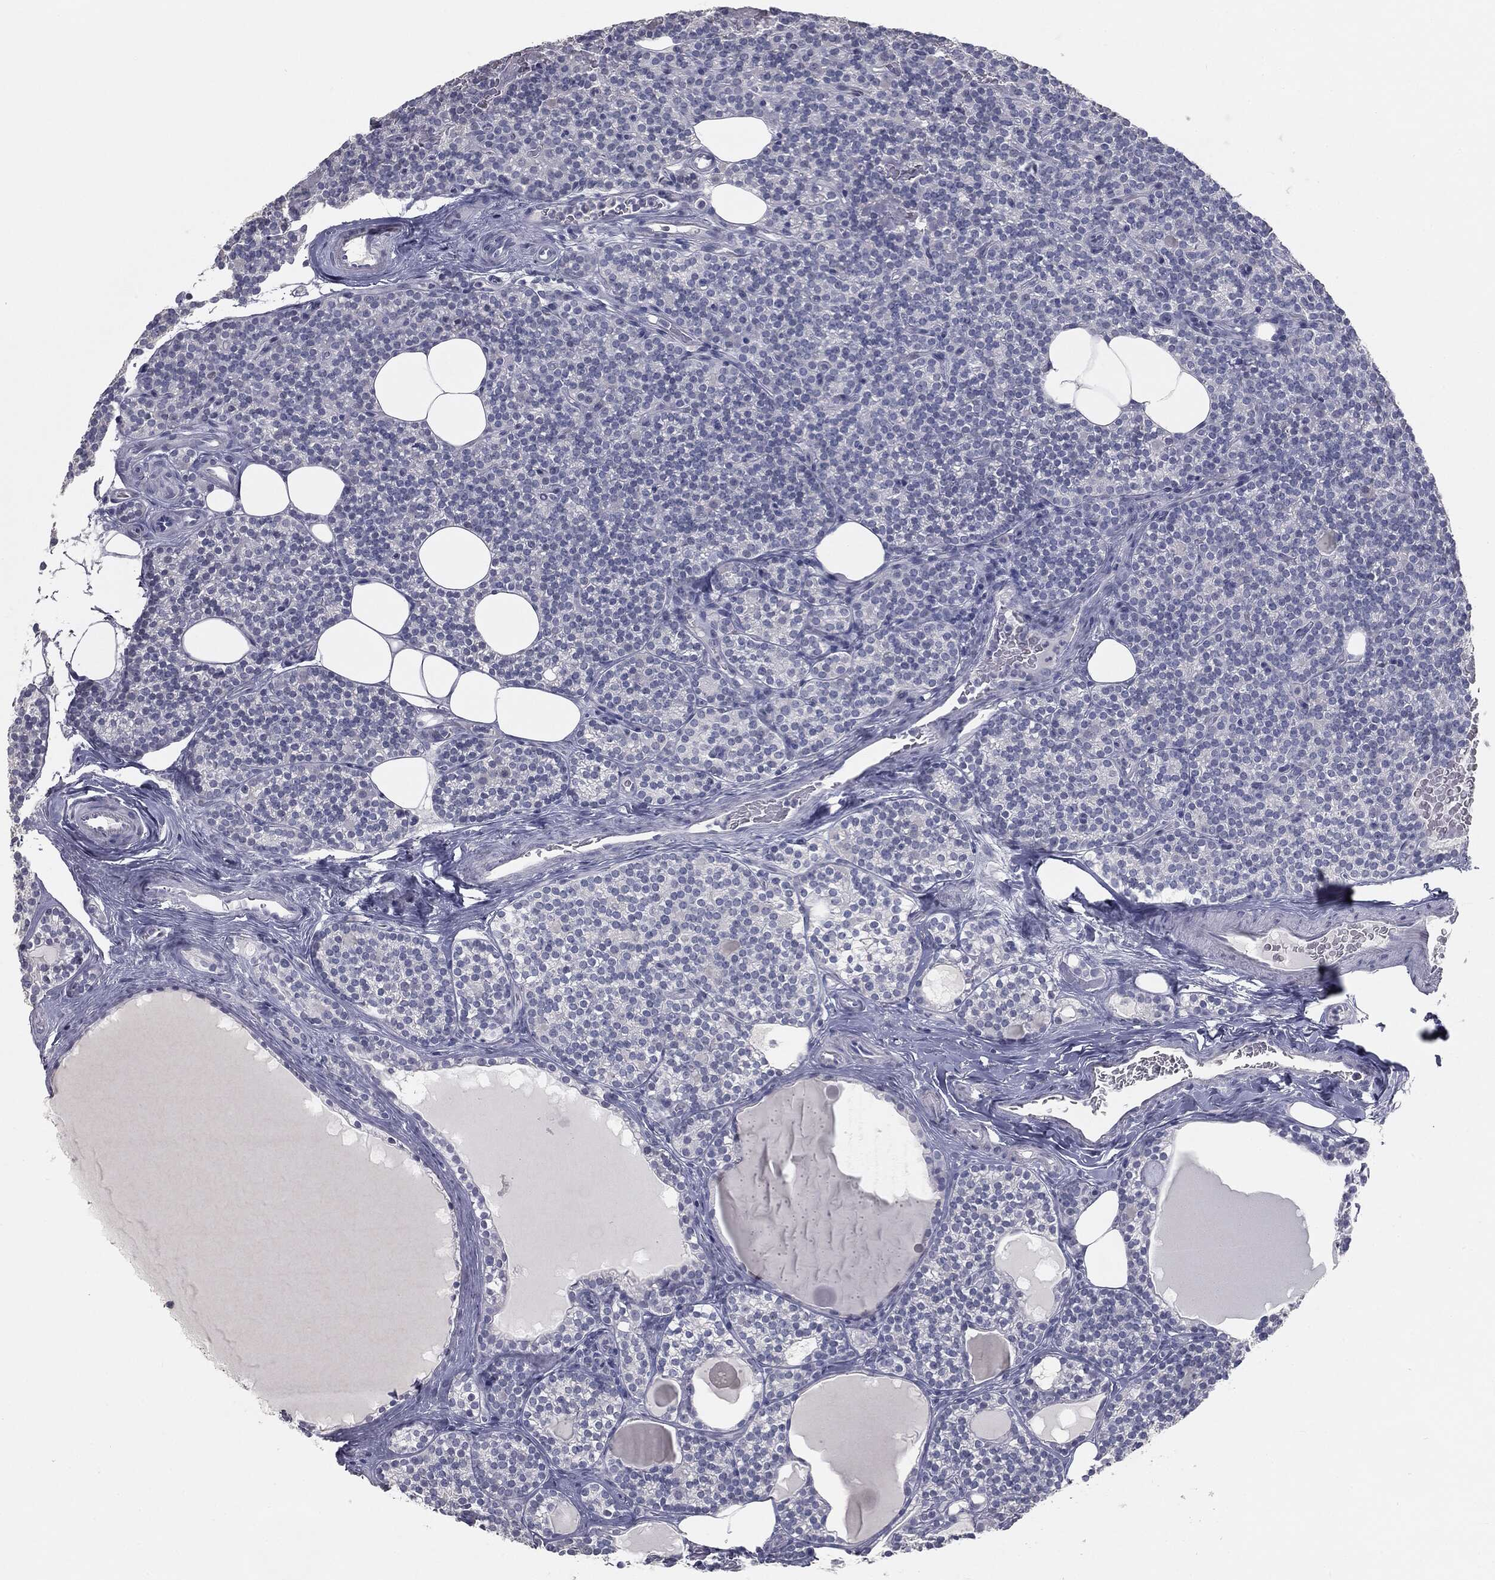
{"staining": {"intensity": "negative", "quantity": "none", "location": "none"}, "tissue": "parathyroid gland", "cell_type": "Glandular cells", "image_type": "normal", "snomed": [{"axis": "morphology", "description": "Normal tissue, NOS"}, {"axis": "topography", "description": "Parathyroid gland"}], "caption": "DAB (3,3'-diaminobenzidine) immunohistochemical staining of unremarkable parathyroid gland displays no significant expression in glandular cells.", "gene": "PRAME", "patient": {"sex": "female", "age": 63}}